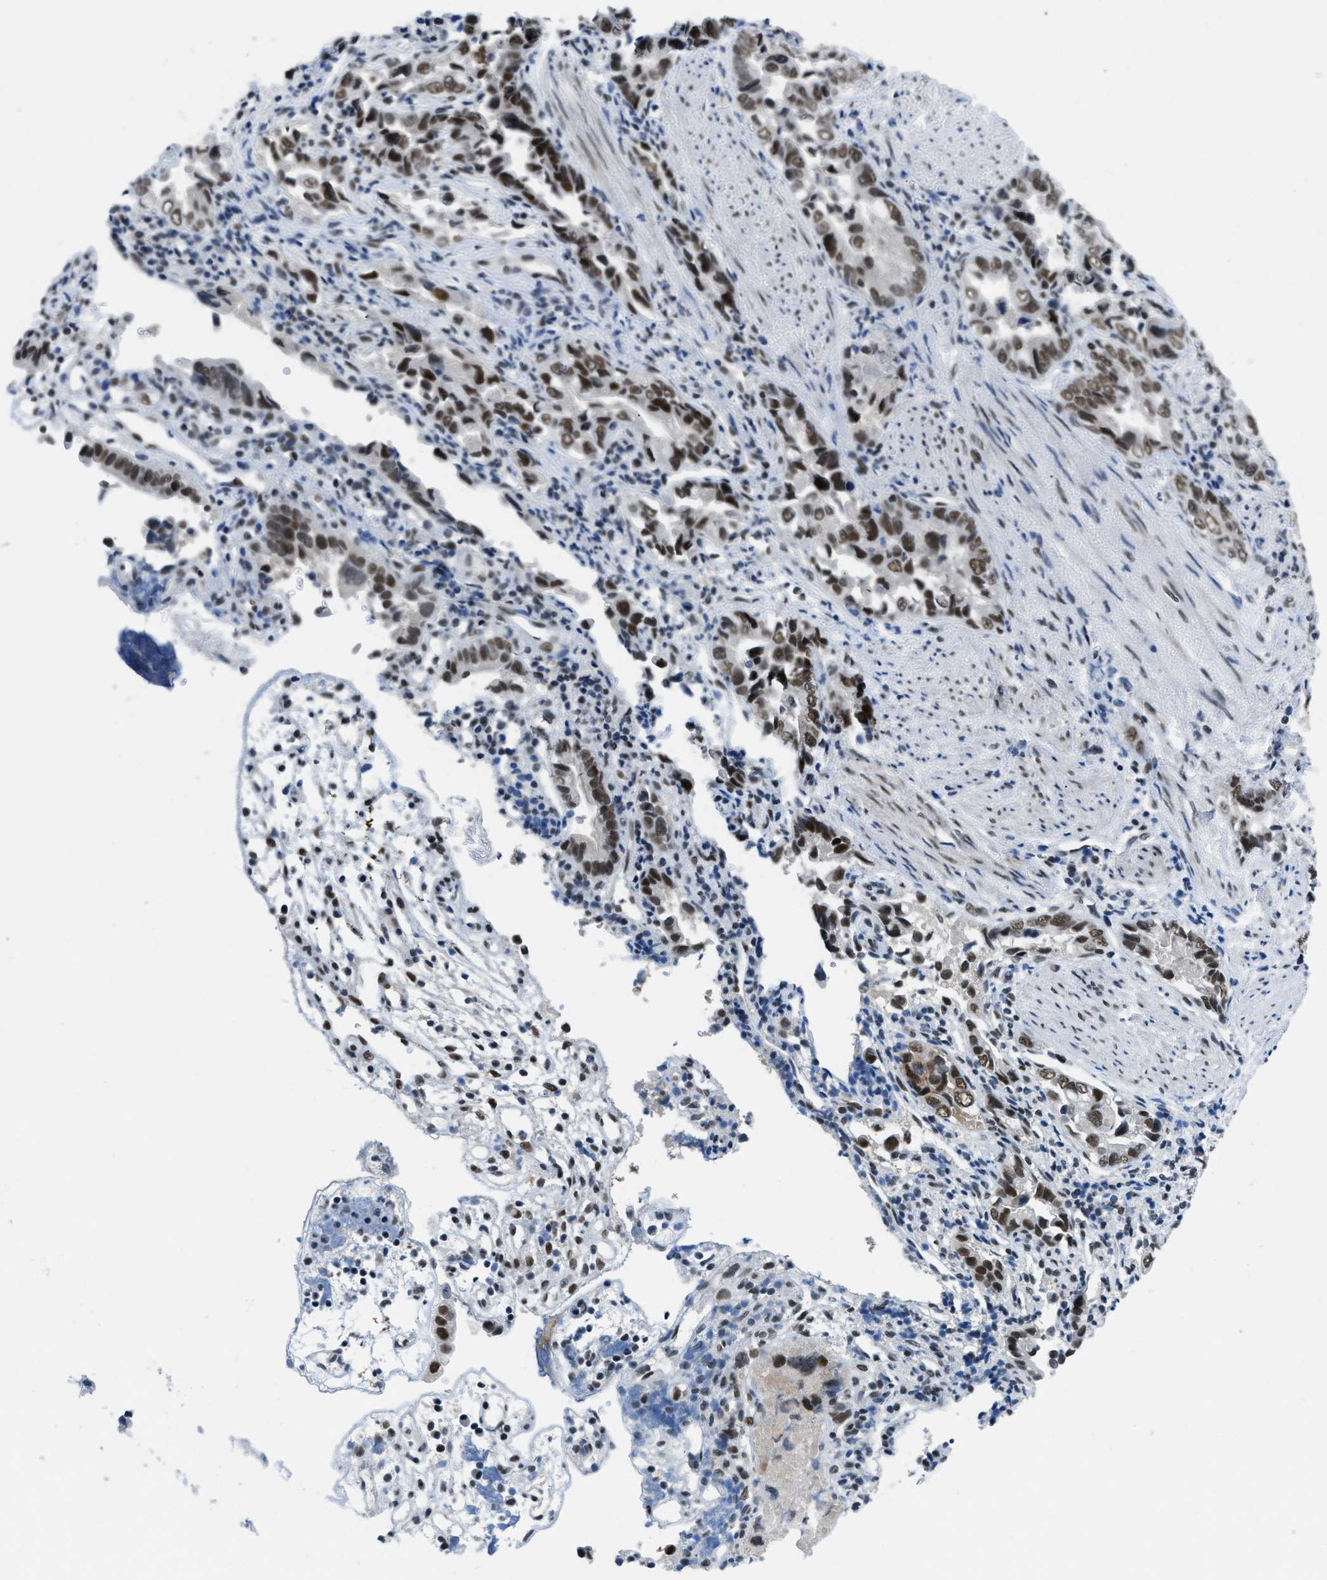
{"staining": {"intensity": "strong", "quantity": ">75%", "location": "nuclear"}, "tissue": "liver cancer", "cell_type": "Tumor cells", "image_type": "cancer", "snomed": [{"axis": "morphology", "description": "Cholangiocarcinoma"}, {"axis": "topography", "description": "Liver"}], "caption": "Tumor cells show high levels of strong nuclear expression in about >75% of cells in human cholangiocarcinoma (liver).", "gene": "GATAD2B", "patient": {"sex": "female", "age": 79}}